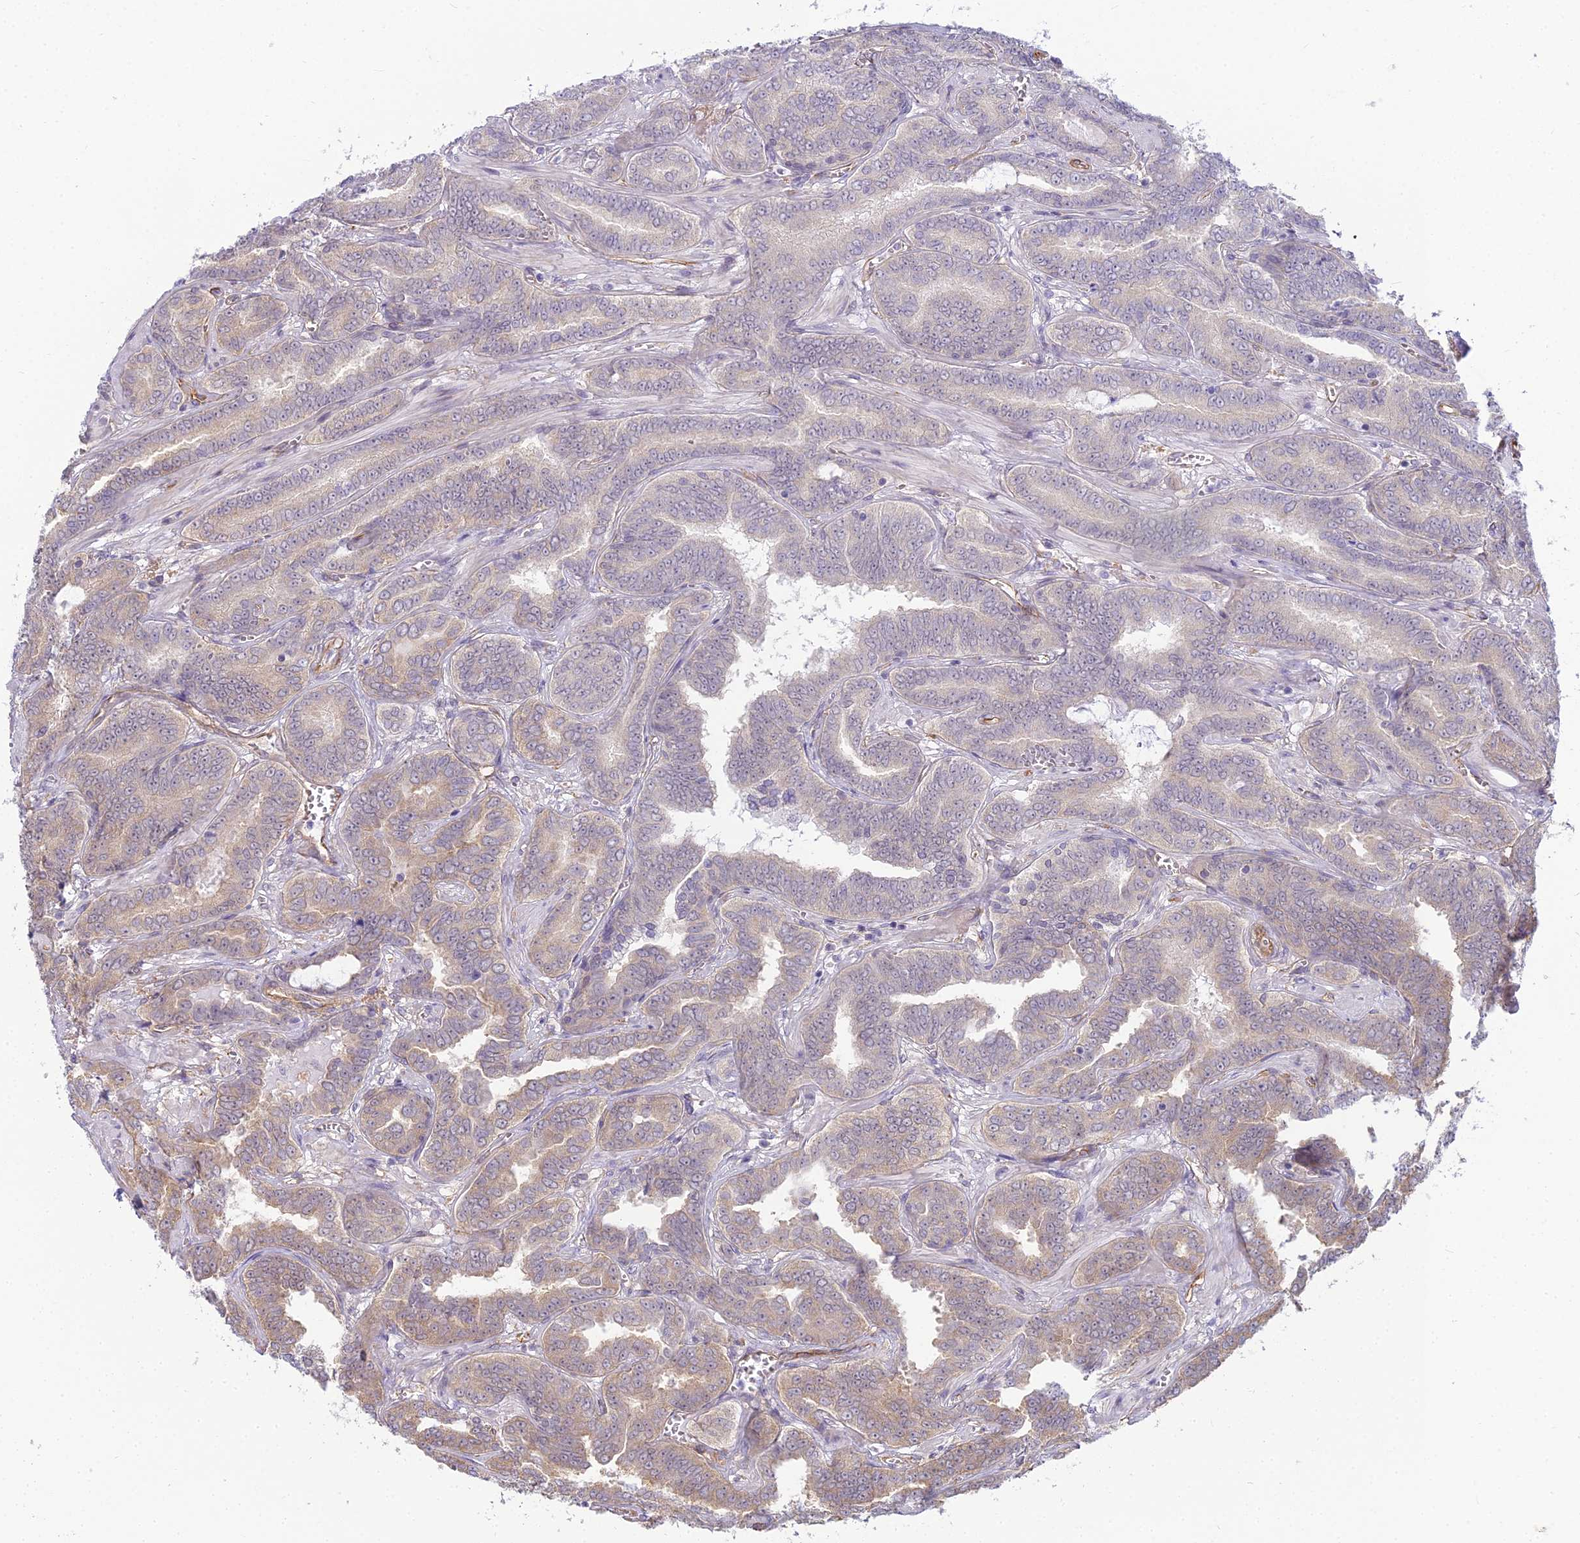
{"staining": {"intensity": "negative", "quantity": "none", "location": "none"}, "tissue": "prostate cancer", "cell_type": "Tumor cells", "image_type": "cancer", "snomed": [{"axis": "morphology", "description": "Adenocarcinoma, High grade"}, {"axis": "topography", "description": "Prostate"}], "caption": "Tumor cells are negative for protein expression in human prostate cancer (high-grade adenocarcinoma).", "gene": "RGL3", "patient": {"sex": "male", "age": 67}}